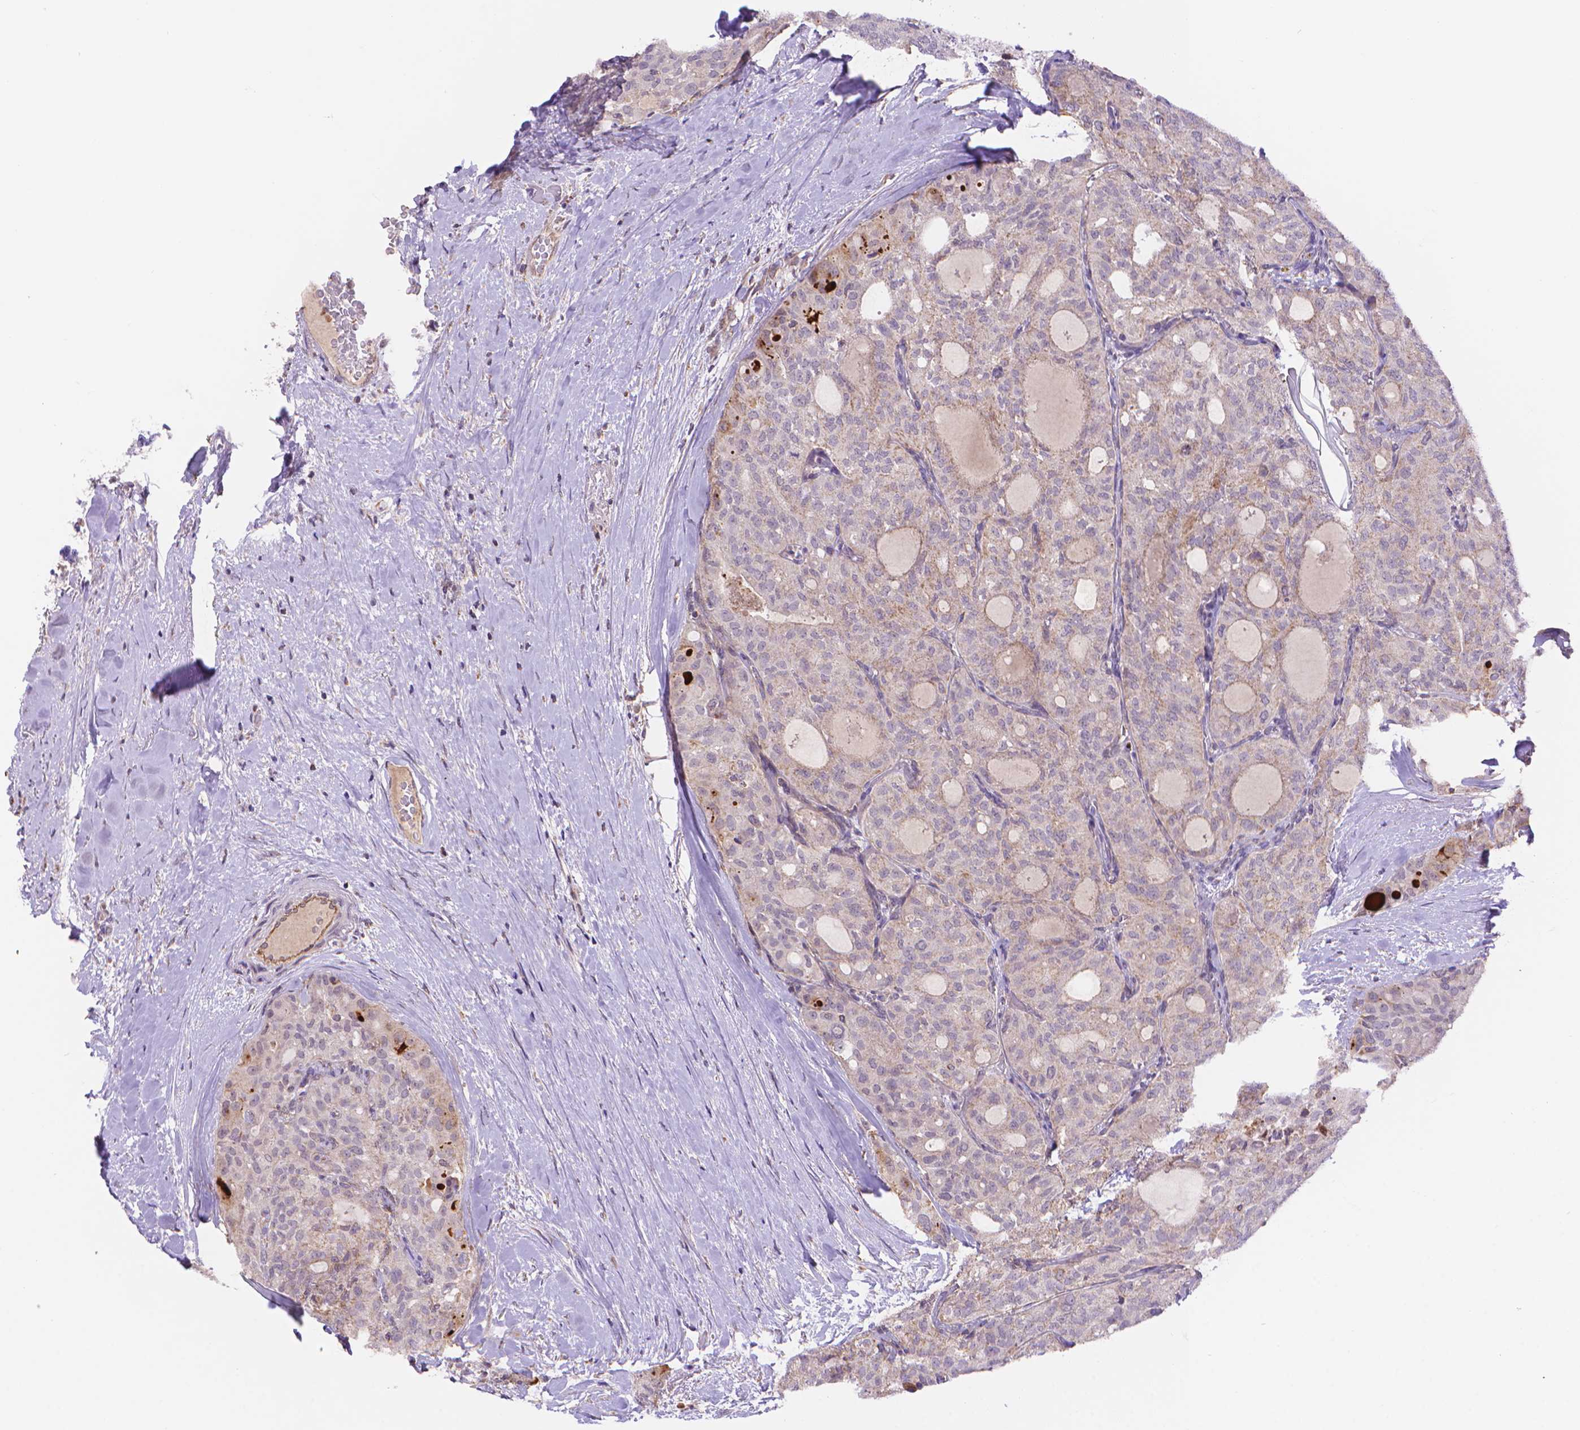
{"staining": {"intensity": "weak", "quantity": "<25%", "location": "cytoplasmic/membranous"}, "tissue": "thyroid cancer", "cell_type": "Tumor cells", "image_type": "cancer", "snomed": [{"axis": "morphology", "description": "Follicular adenoma carcinoma, NOS"}, {"axis": "topography", "description": "Thyroid gland"}], "caption": "This is an IHC photomicrograph of thyroid cancer. There is no positivity in tumor cells.", "gene": "CYYR1", "patient": {"sex": "male", "age": 75}}